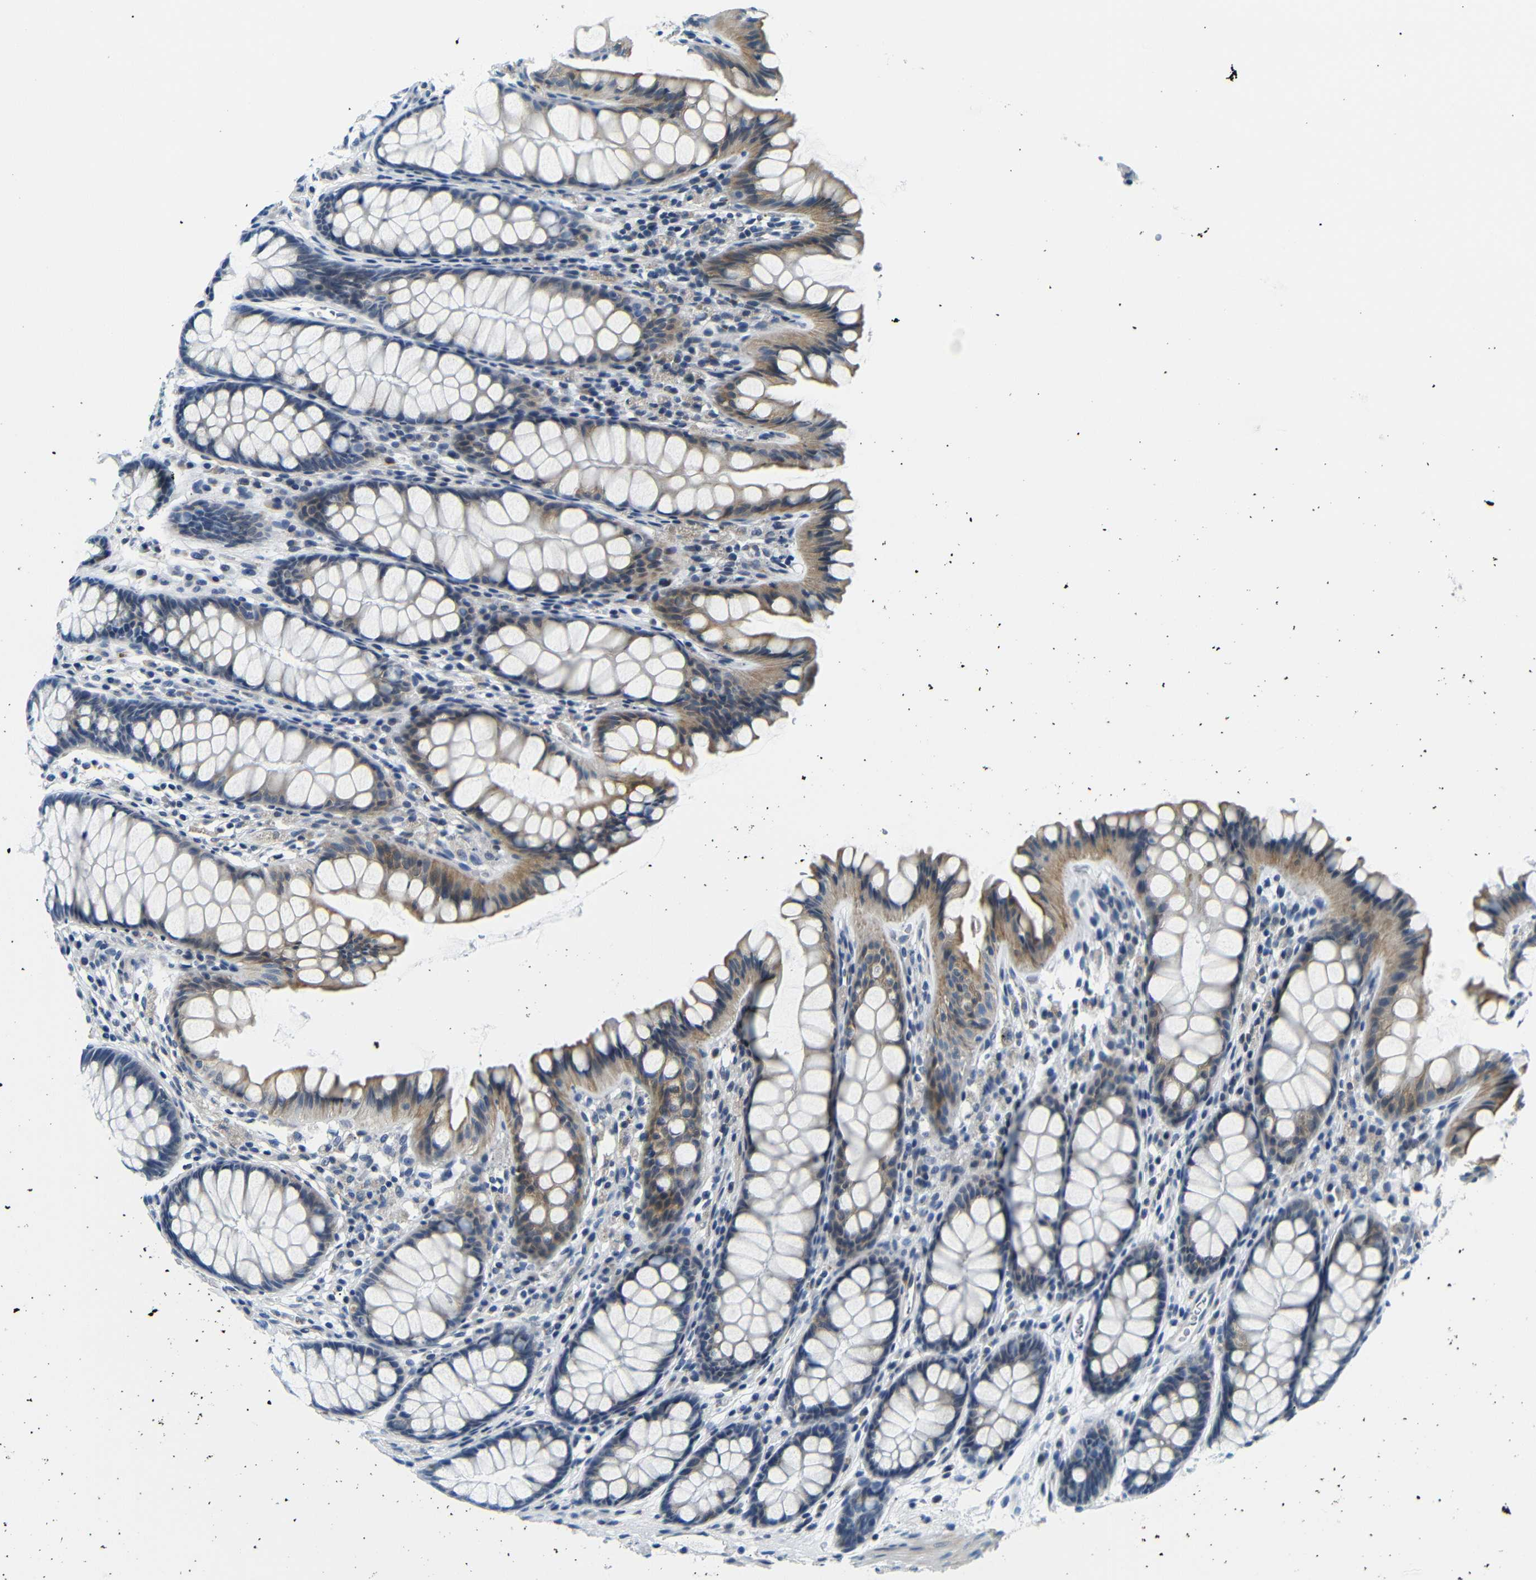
{"staining": {"intensity": "weak", "quantity": "25%-75%", "location": "cytoplasmic/membranous"}, "tissue": "colon", "cell_type": "Endothelial cells", "image_type": "normal", "snomed": [{"axis": "morphology", "description": "Normal tissue, NOS"}, {"axis": "topography", "description": "Colon"}], "caption": "This micrograph displays immunohistochemistry (IHC) staining of normal colon, with low weak cytoplasmic/membranous expression in about 25%-75% of endothelial cells.", "gene": "TAFA1", "patient": {"sex": "female", "age": 55}}